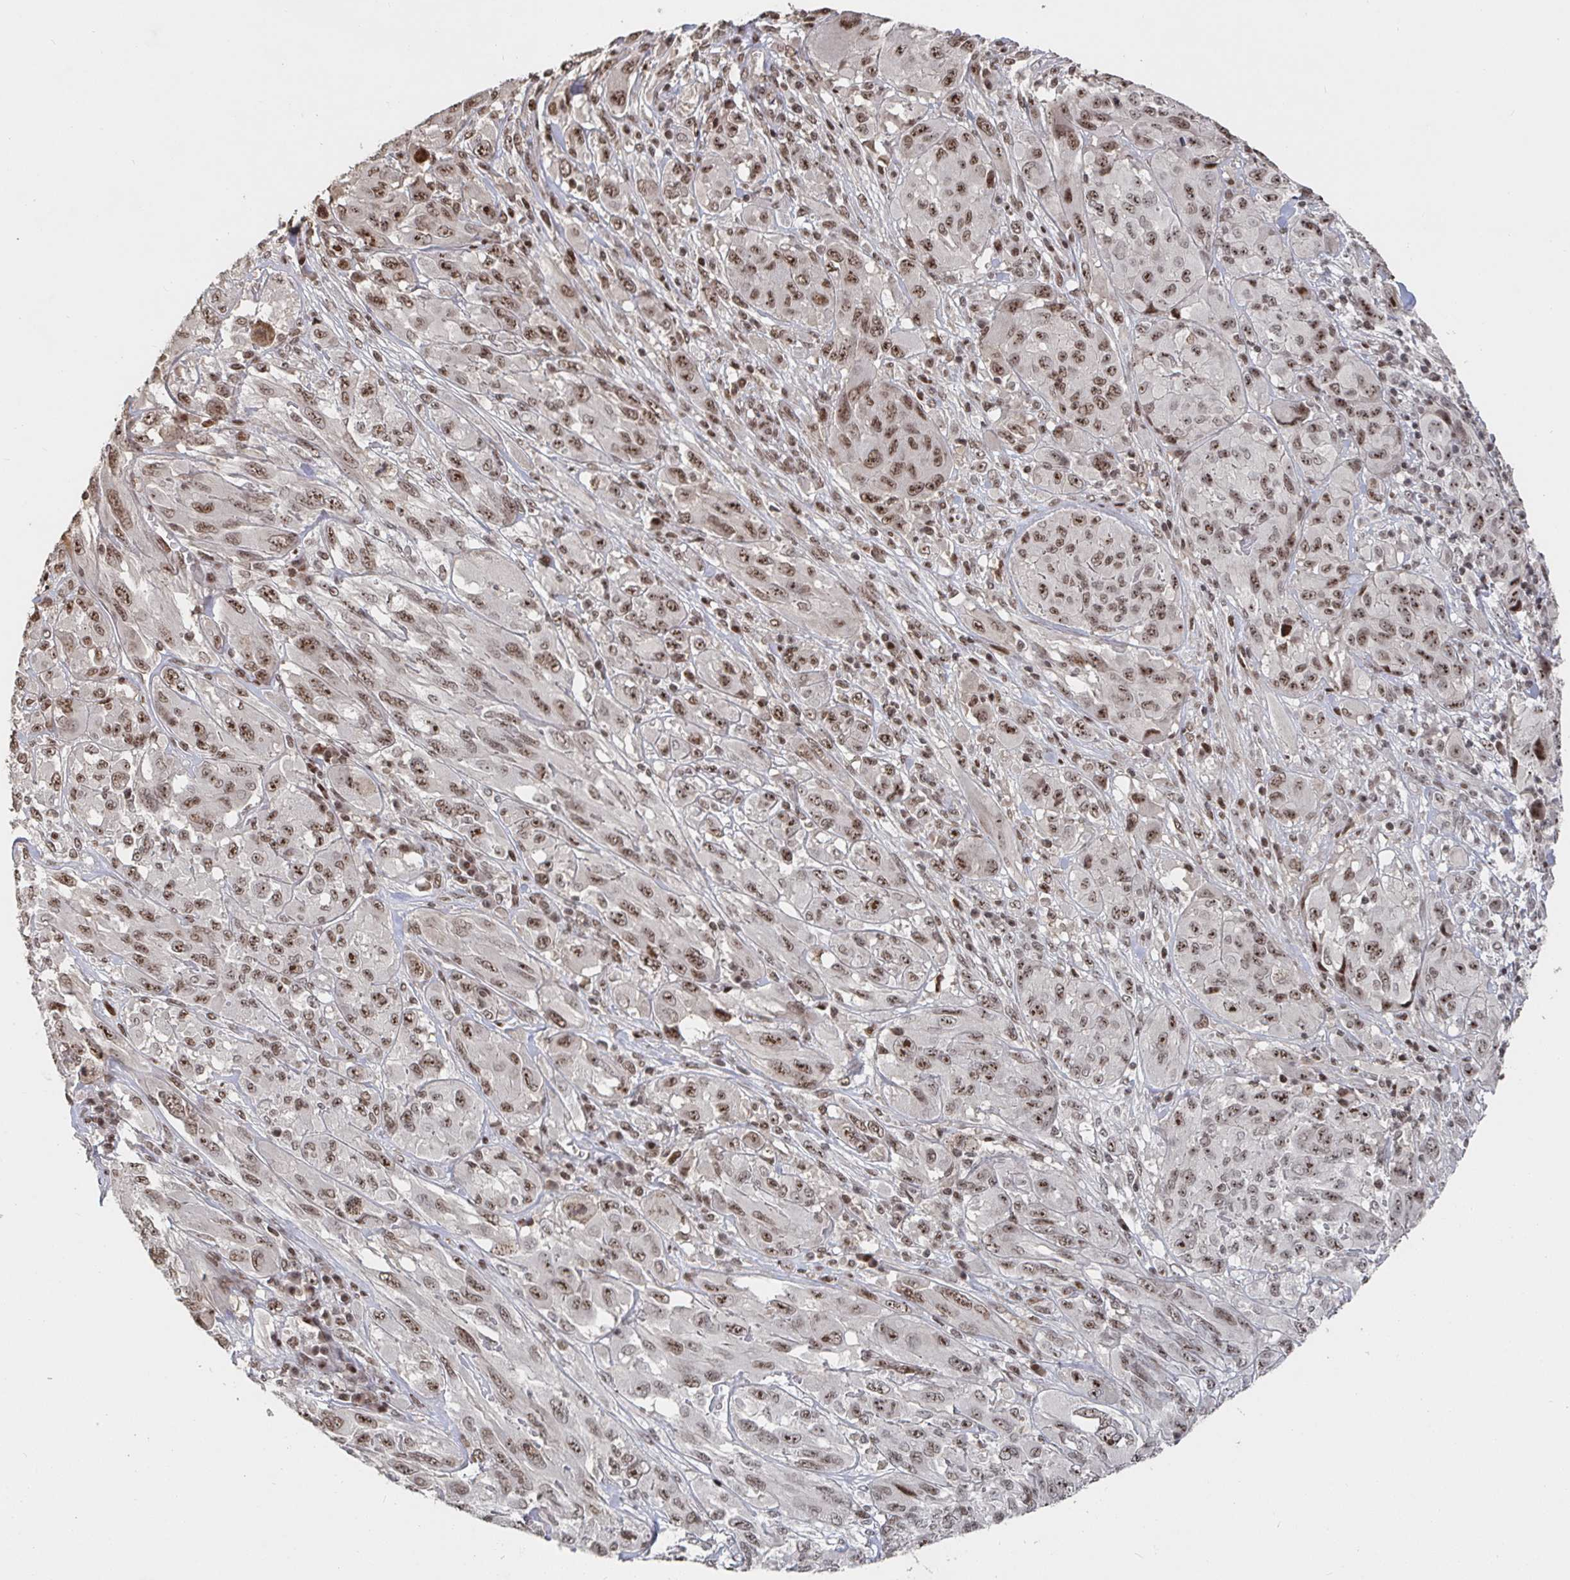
{"staining": {"intensity": "moderate", "quantity": ">75%", "location": "nuclear"}, "tissue": "melanoma", "cell_type": "Tumor cells", "image_type": "cancer", "snomed": [{"axis": "morphology", "description": "Malignant melanoma, NOS"}, {"axis": "topography", "description": "Skin"}], "caption": "Human melanoma stained for a protein (brown) exhibits moderate nuclear positive staining in approximately >75% of tumor cells.", "gene": "ZDHHC12", "patient": {"sex": "female", "age": 91}}